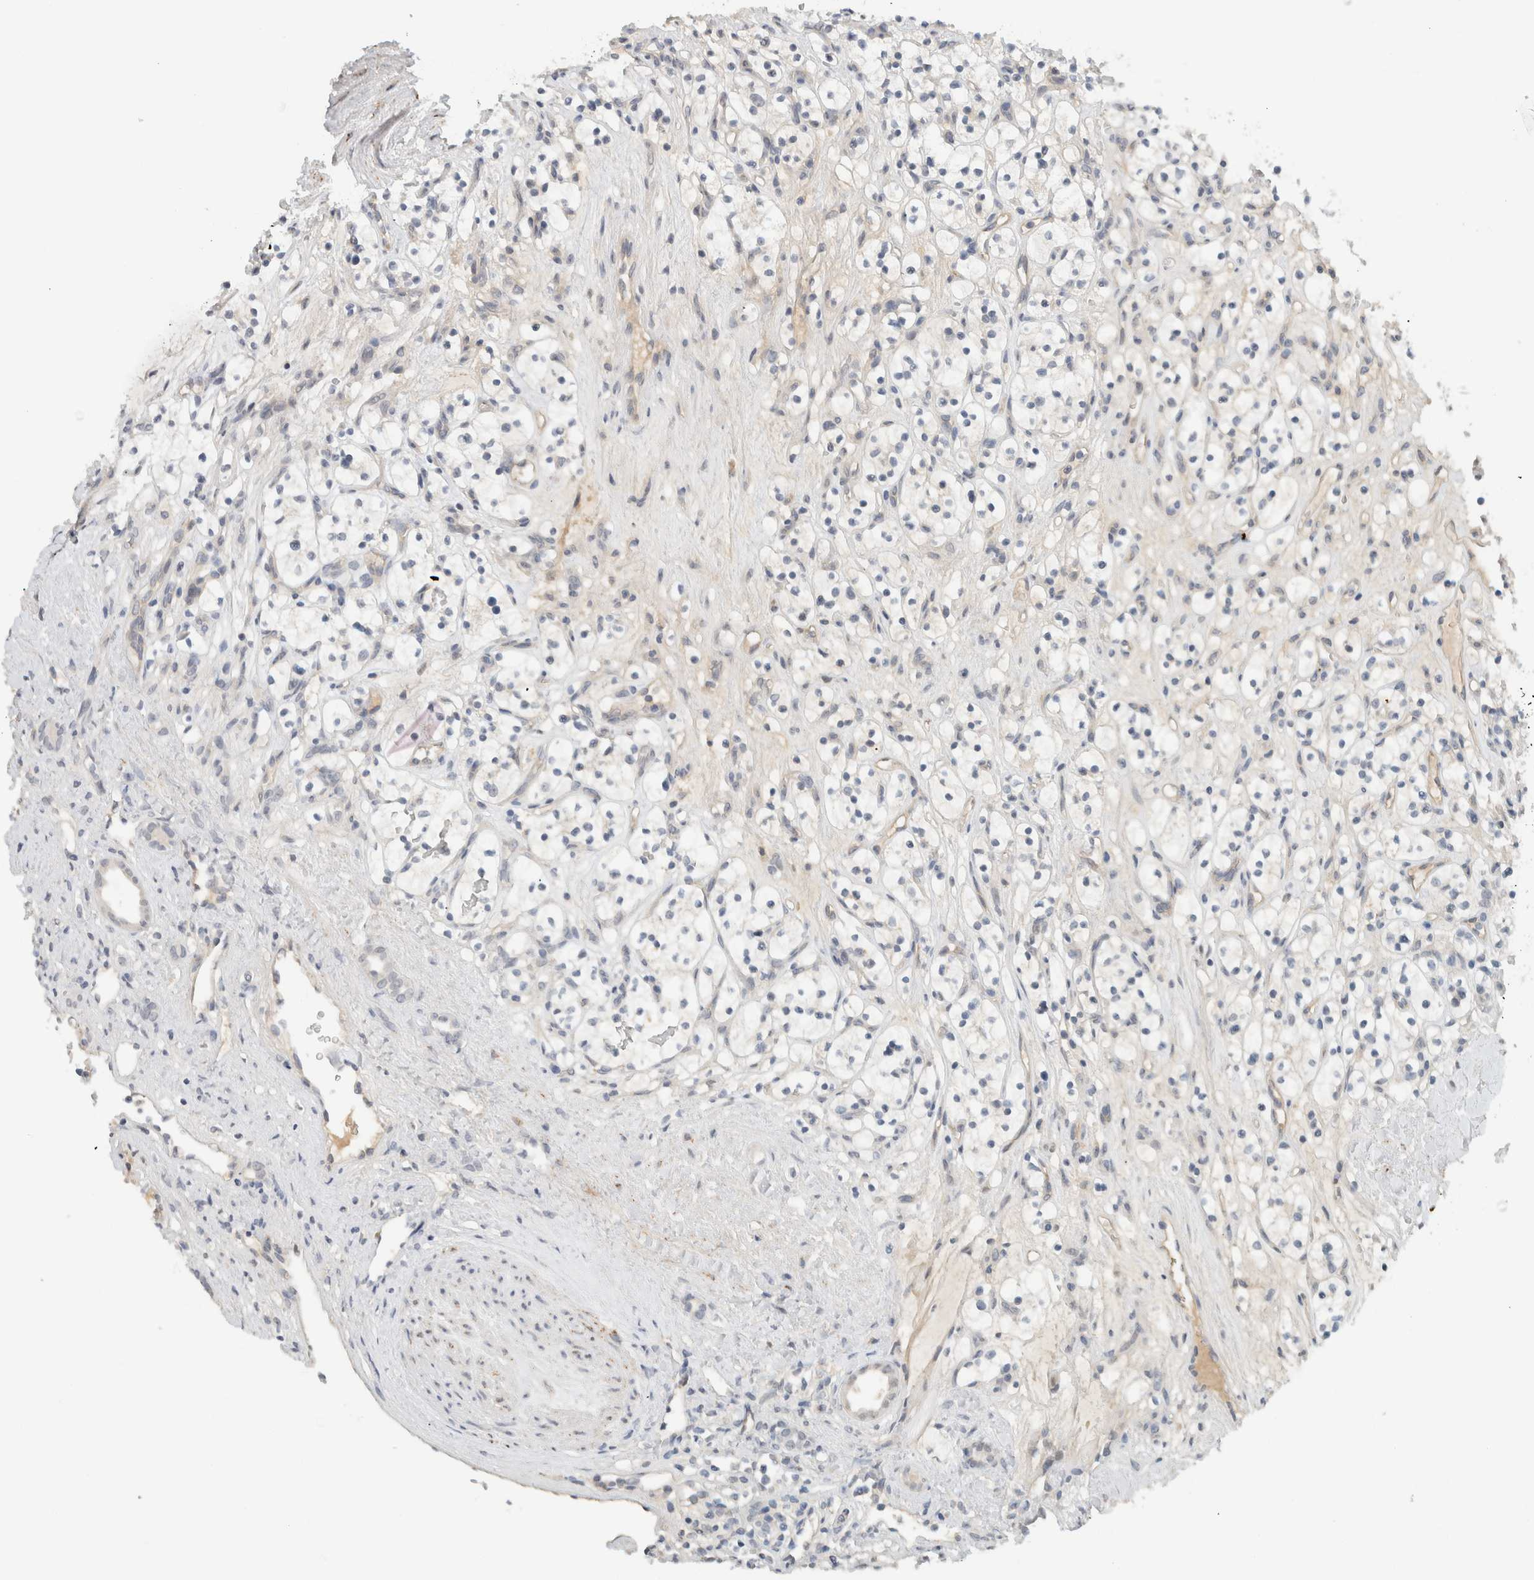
{"staining": {"intensity": "negative", "quantity": "none", "location": "none"}, "tissue": "renal cancer", "cell_type": "Tumor cells", "image_type": "cancer", "snomed": [{"axis": "morphology", "description": "Adenocarcinoma, NOS"}, {"axis": "topography", "description": "Kidney"}], "caption": "Tumor cells show no significant protein staining in renal cancer.", "gene": "HCN3", "patient": {"sex": "female", "age": 57}}